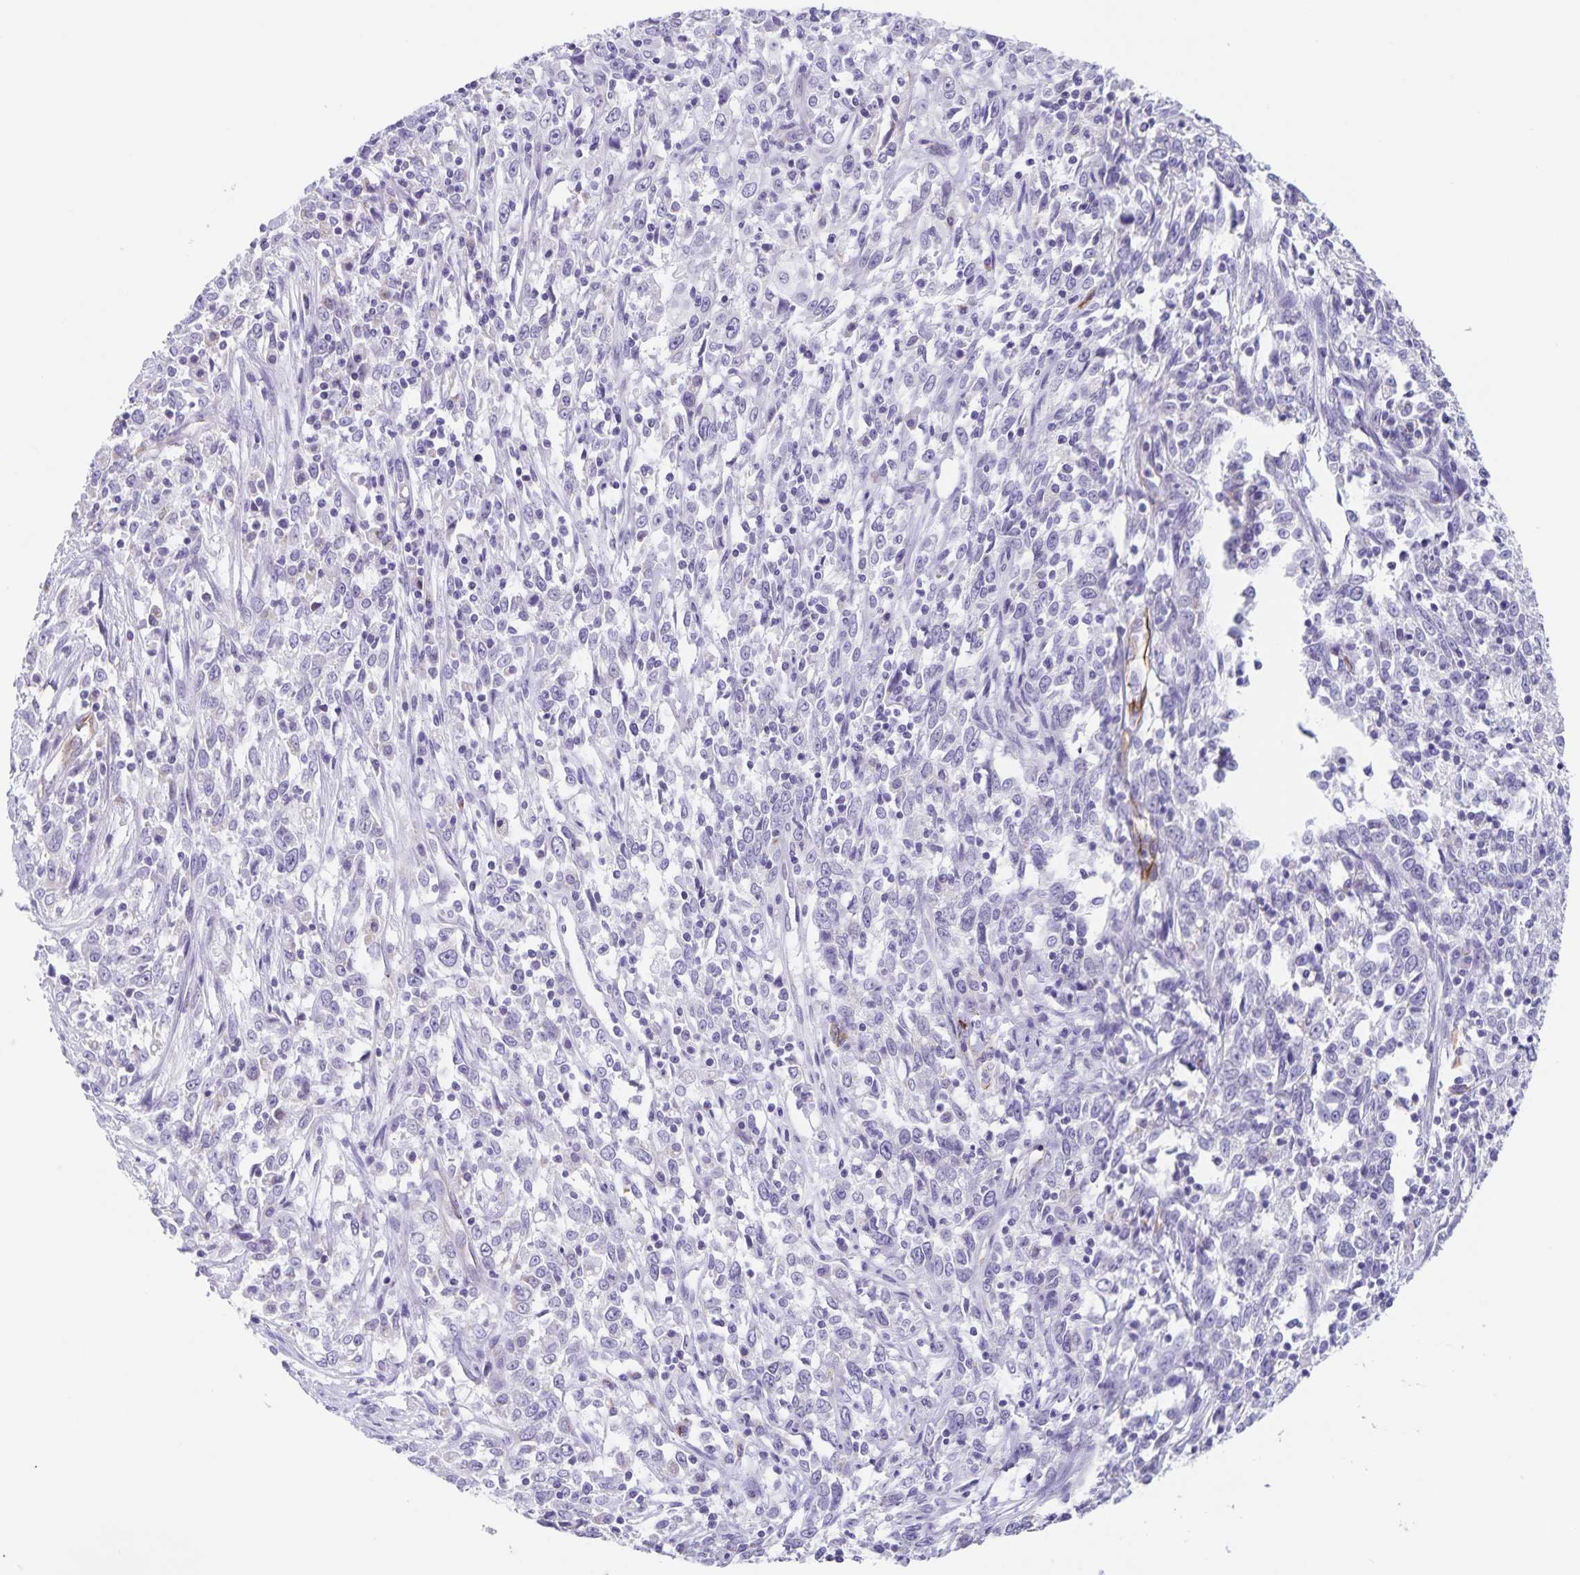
{"staining": {"intensity": "negative", "quantity": "none", "location": "none"}, "tissue": "cervical cancer", "cell_type": "Tumor cells", "image_type": "cancer", "snomed": [{"axis": "morphology", "description": "Adenocarcinoma, NOS"}, {"axis": "topography", "description": "Cervix"}], "caption": "Tumor cells are negative for protein expression in human cervical cancer.", "gene": "SYNM", "patient": {"sex": "female", "age": 40}}